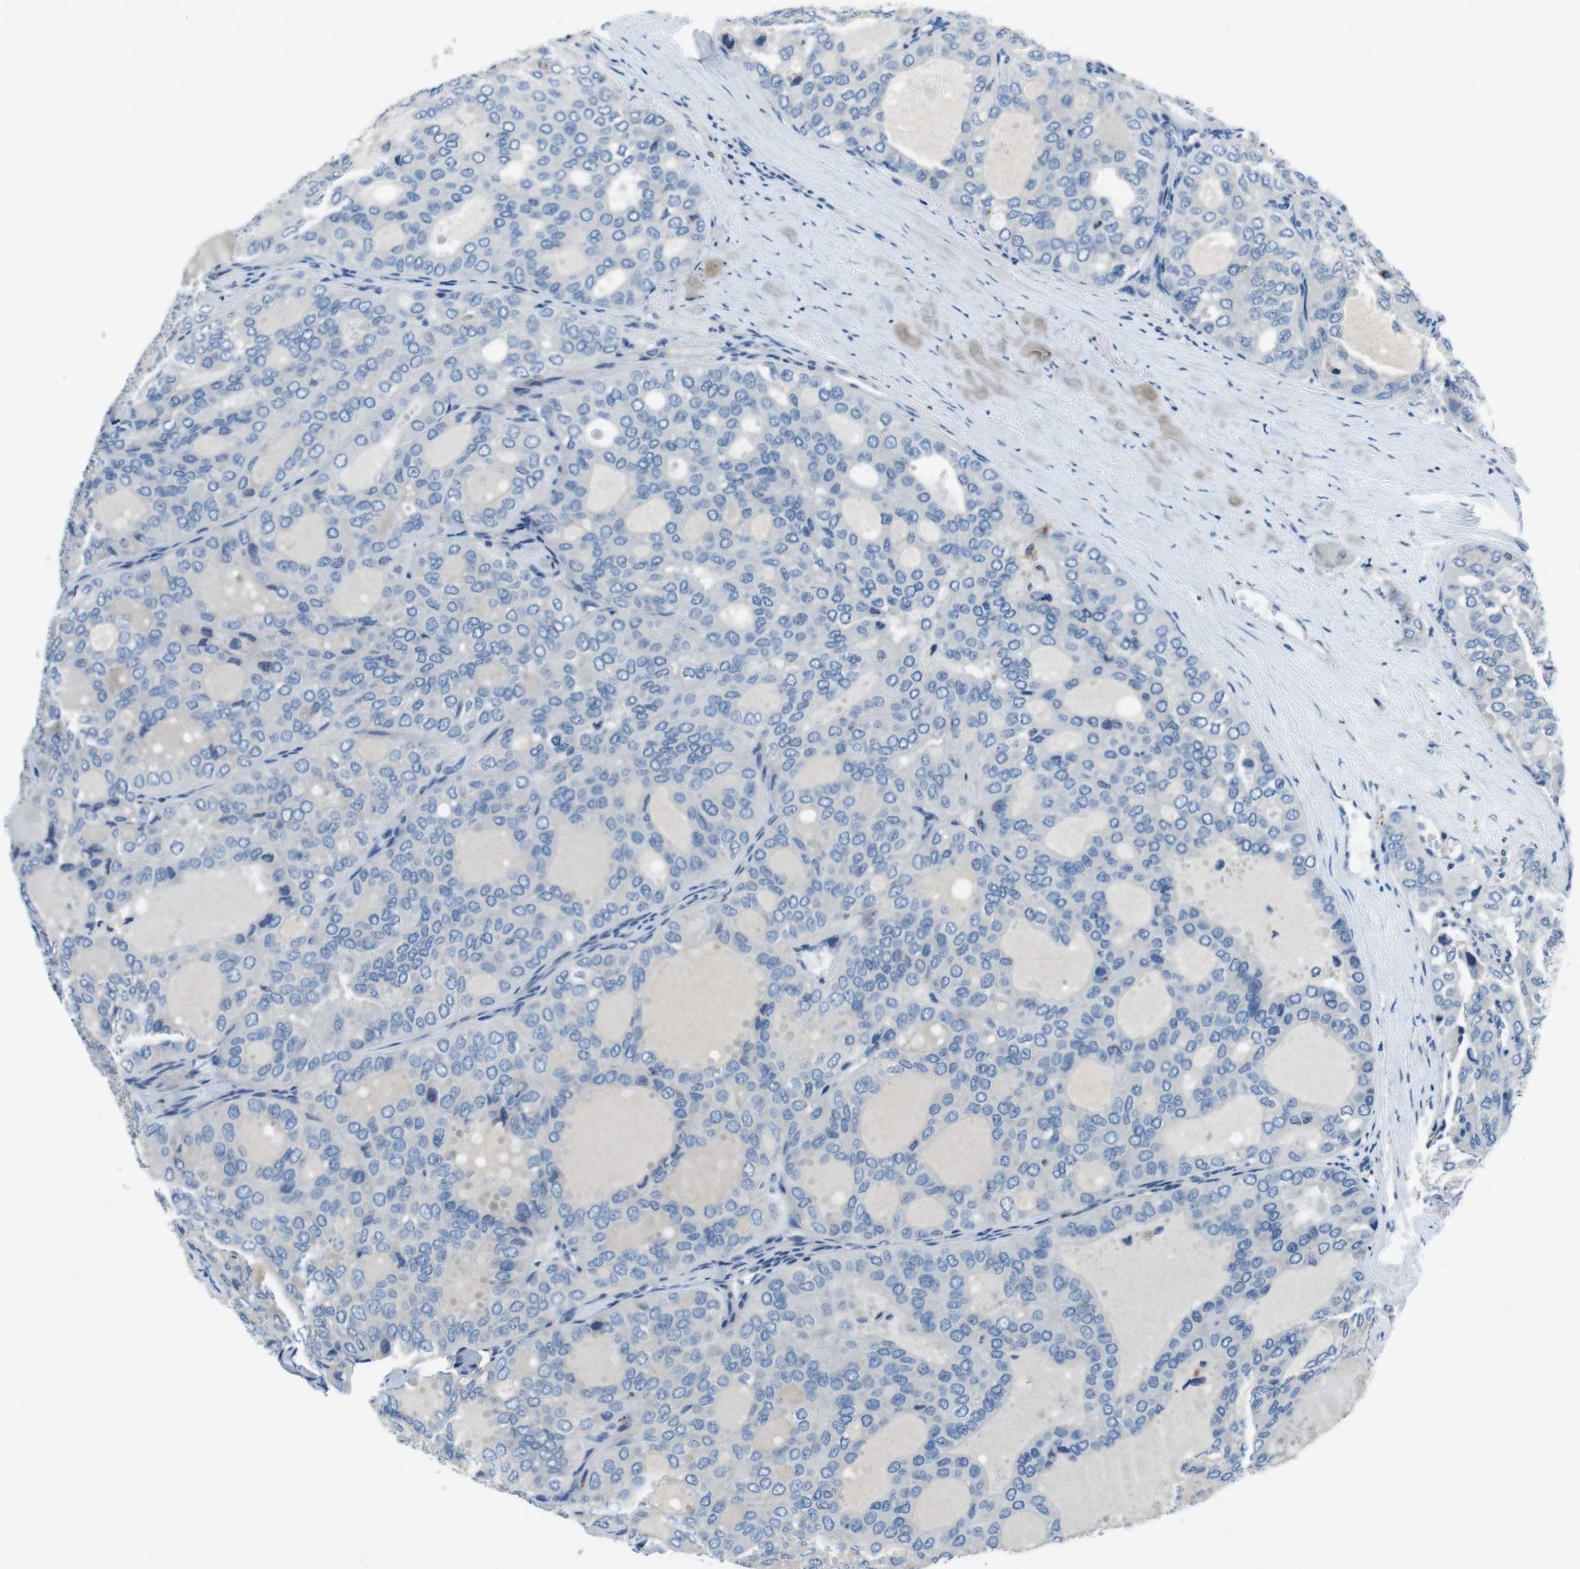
{"staining": {"intensity": "negative", "quantity": "none", "location": "none"}, "tissue": "thyroid cancer", "cell_type": "Tumor cells", "image_type": "cancer", "snomed": [{"axis": "morphology", "description": "Follicular adenoma carcinoma, NOS"}, {"axis": "topography", "description": "Thyroid gland"}], "caption": "Human follicular adenoma carcinoma (thyroid) stained for a protein using IHC shows no positivity in tumor cells.", "gene": "TULP3", "patient": {"sex": "male", "age": 75}}